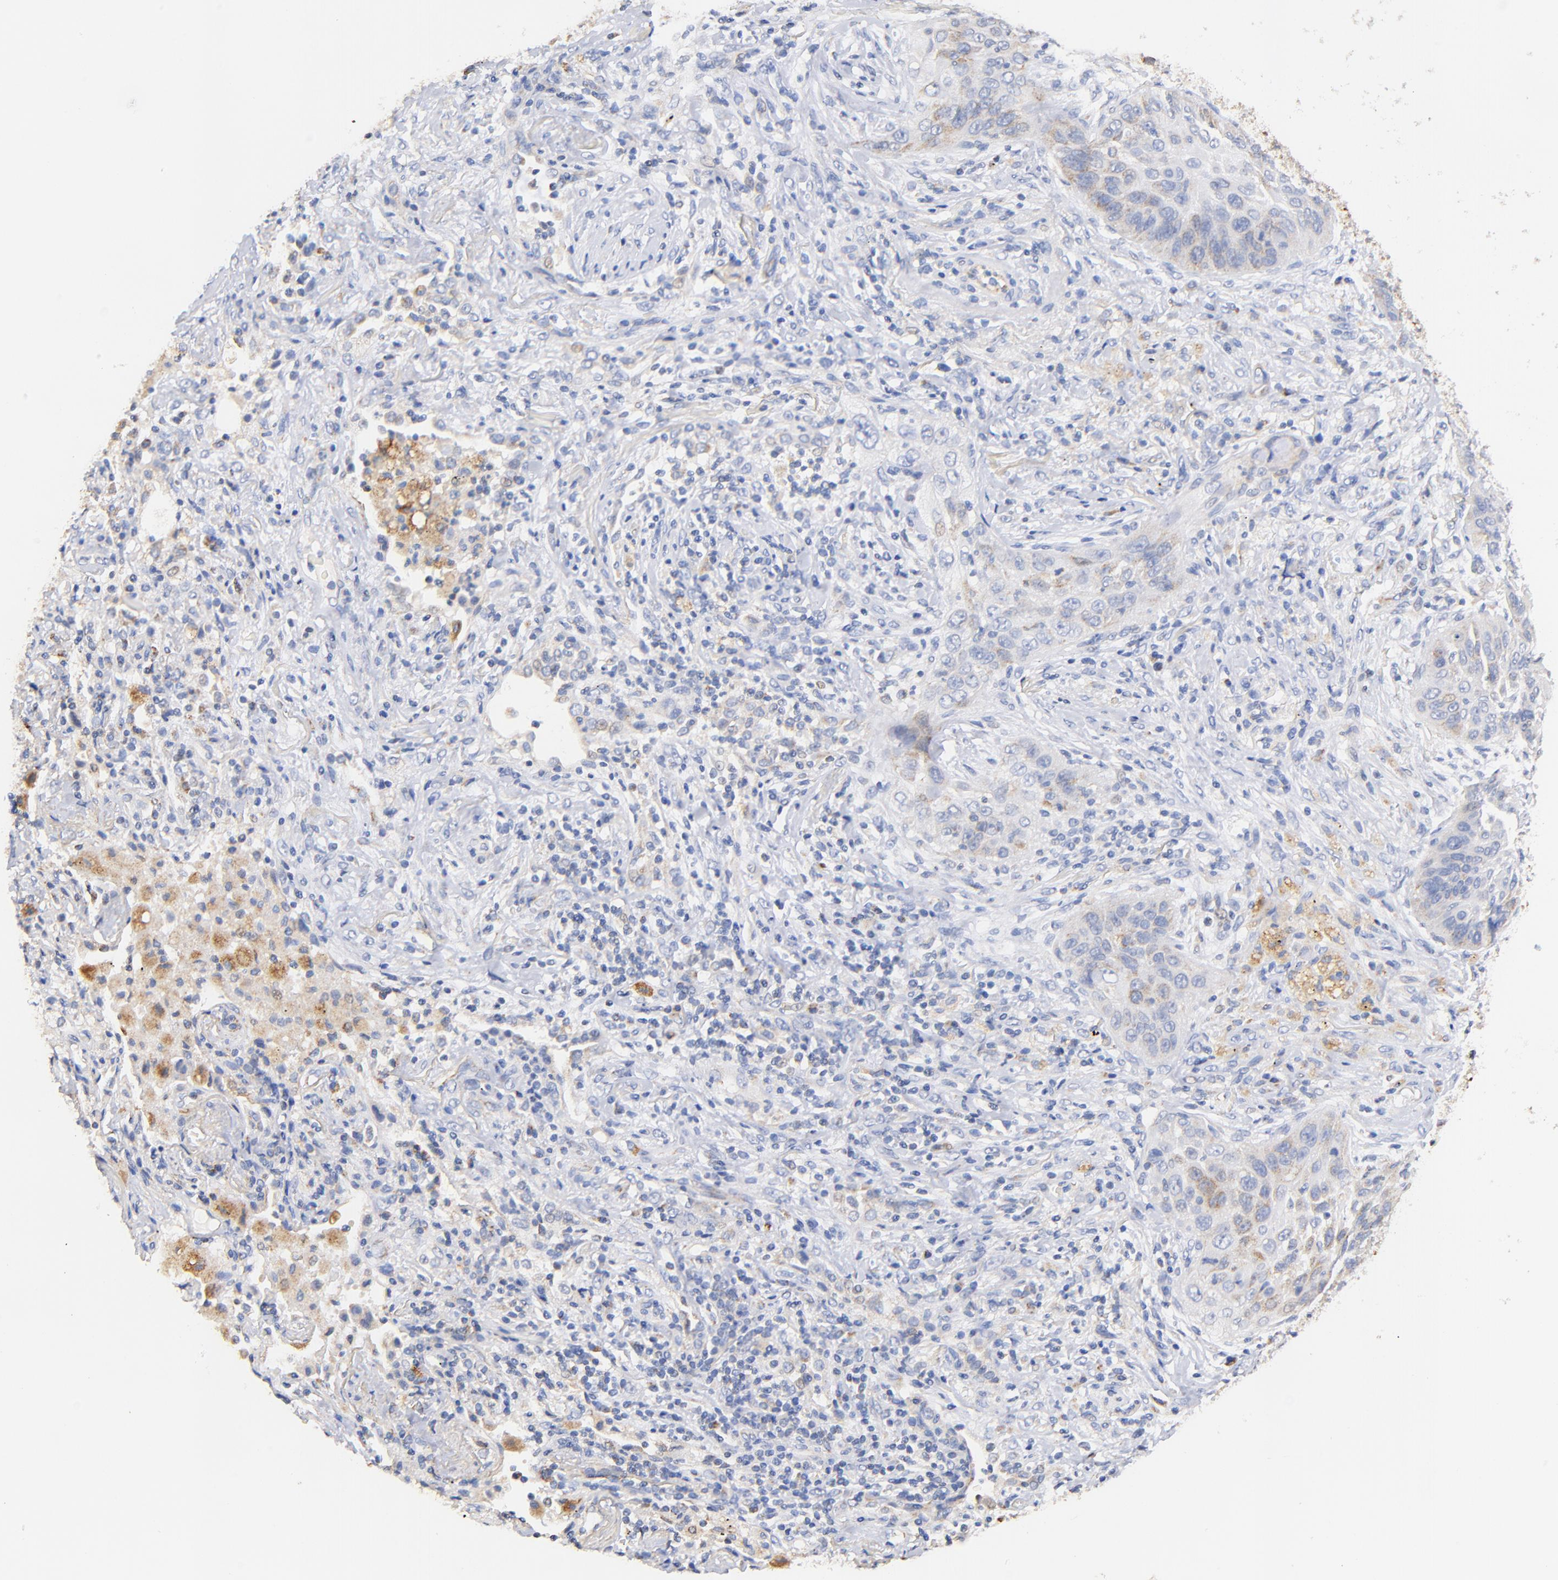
{"staining": {"intensity": "moderate", "quantity": "25%-75%", "location": "cytoplasmic/membranous"}, "tissue": "lung cancer", "cell_type": "Tumor cells", "image_type": "cancer", "snomed": [{"axis": "morphology", "description": "Squamous cell carcinoma, NOS"}, {"axis": "topography", "description": "Lung"}], "caption": "A brown stain highlights moderate cytoplasmic/membranous expression of a protein in human squamous cell carcinoma (lung) tumor cells.", "gene": "ATP5F1D", "patient": {"sex": "female", "age": 67}}